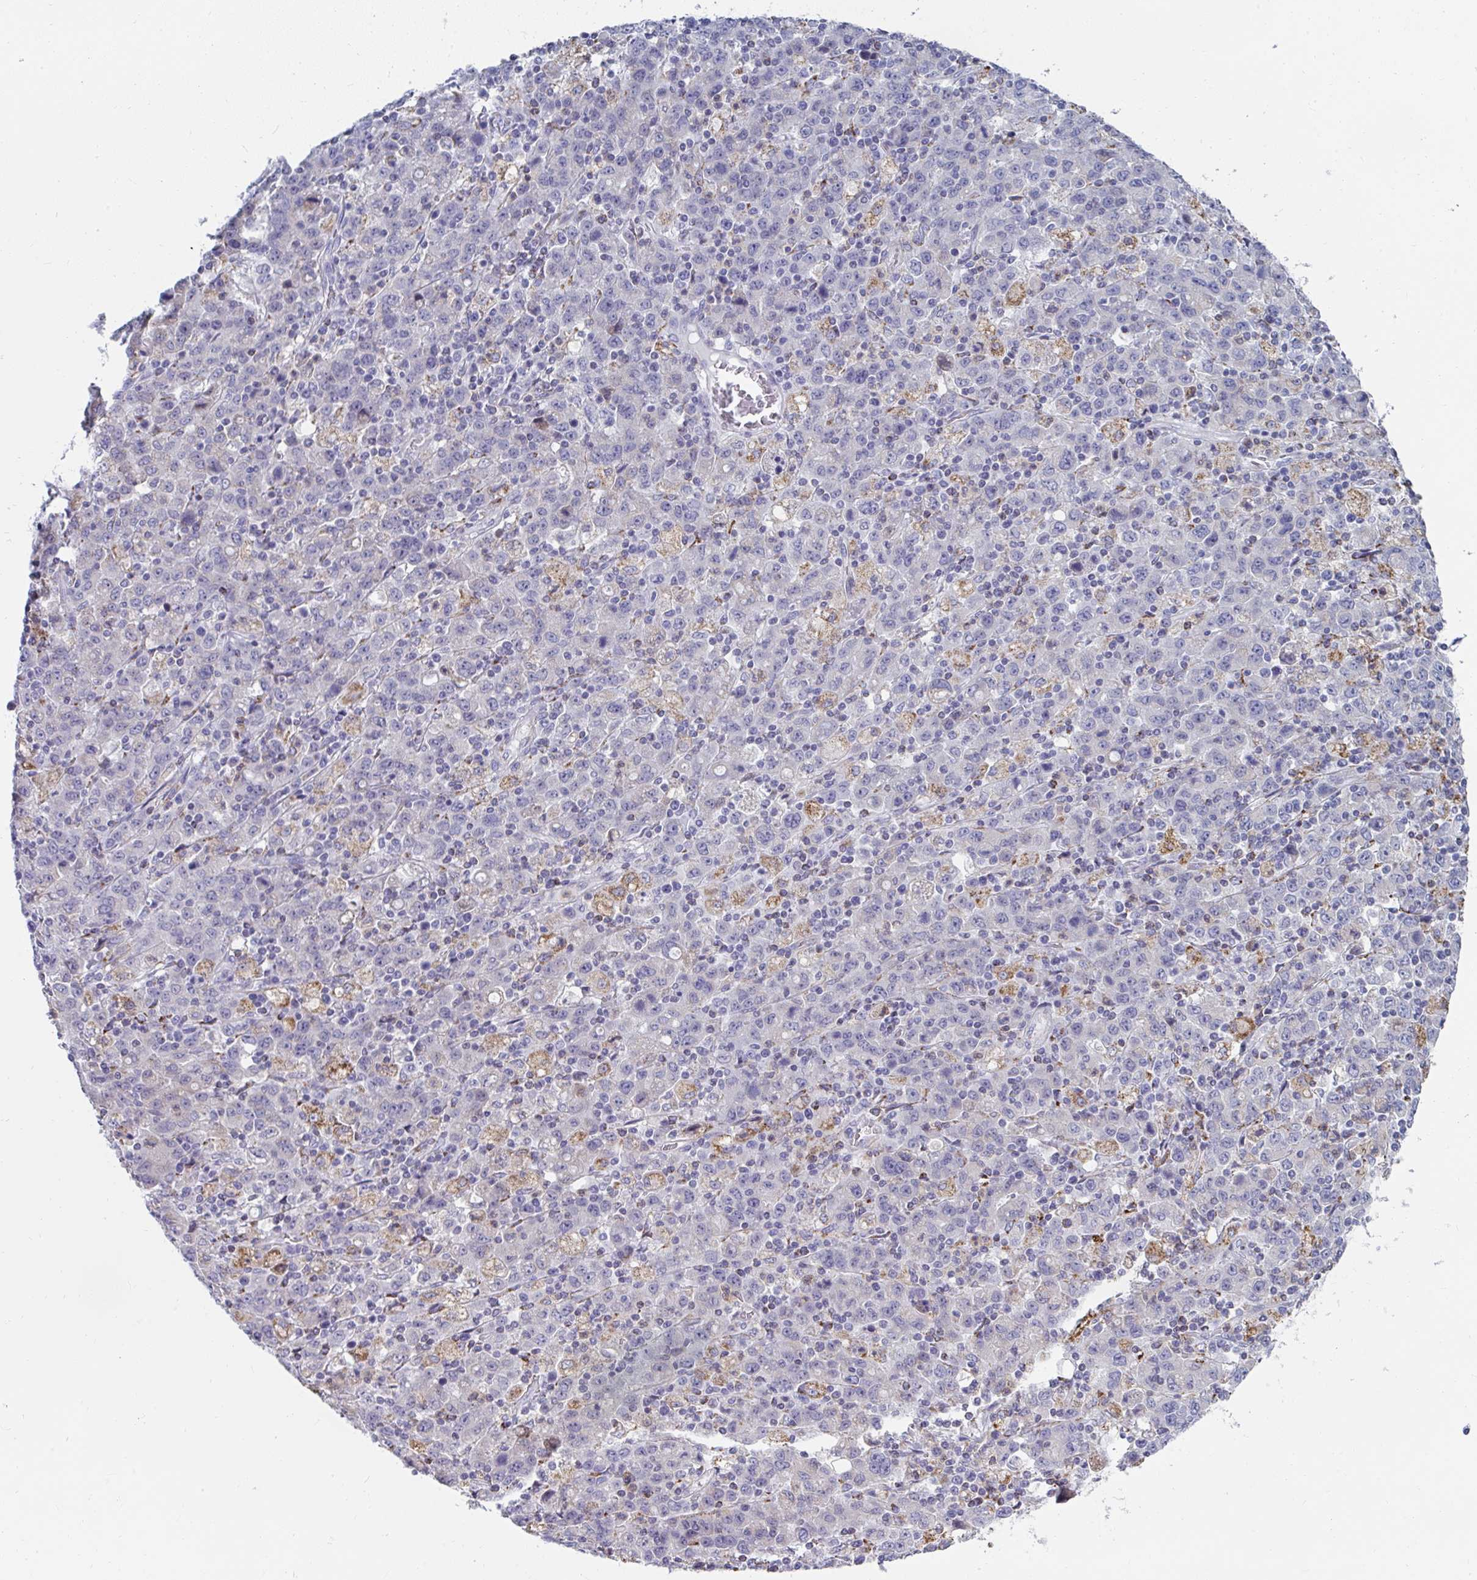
{"staining": {"intensity": "negative", "quantity": "none", "location": "none"}, "tissue": "stomach cancer", "cell_type": "Tumor cells", "image_type": "cancer", "snomed": [{"axis": "morphology", "description": "Adenocarcinoma, NOS"}, {"axis": "topography", "description": "Stomach, upper"}], "caption": "Immunohistochemical staining of human stomach adenocarcinoma displays no significant staining in tumor cells.", "gene": "MGAM2", "patient": {"sex": "male", "age": 69}}